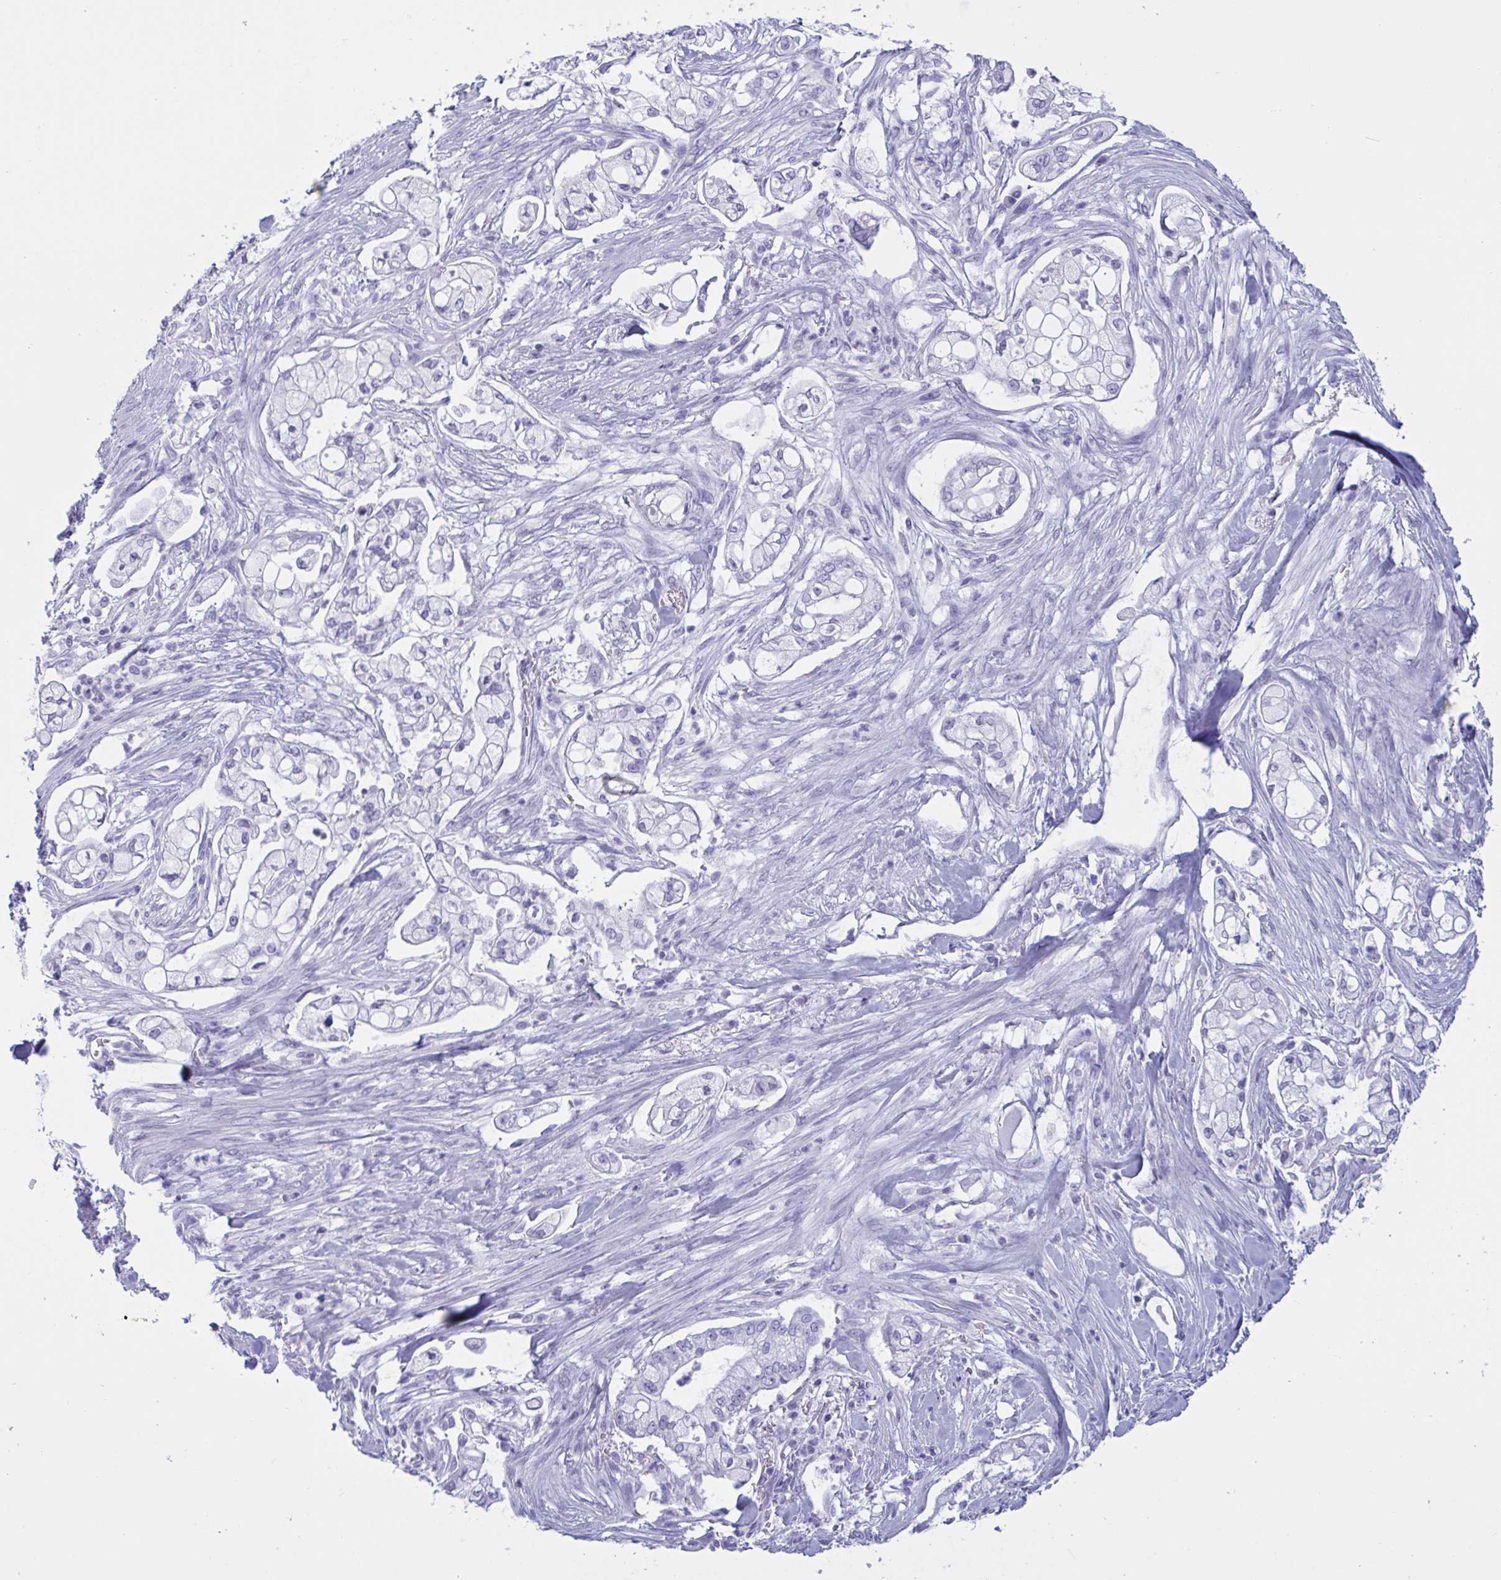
{"staining": {"intensity": "negative", "quantity": "none", "location": "none"}, "tissue": "pancreatic cancer", "cell_type": "Tumor cells", "image_type": "cancer", "snomed": [{"axis": "morphology", "description": "Adenocarcinoma, NOS"}, {"axis": "topography", "description": "Pancreas"}], "caption": "A micrograph of human pancreatic adenocarcinoma is negative for staining in tumor cells.", "gene": "OXLD1", "patient": {"sex": "female", "age": 69}}